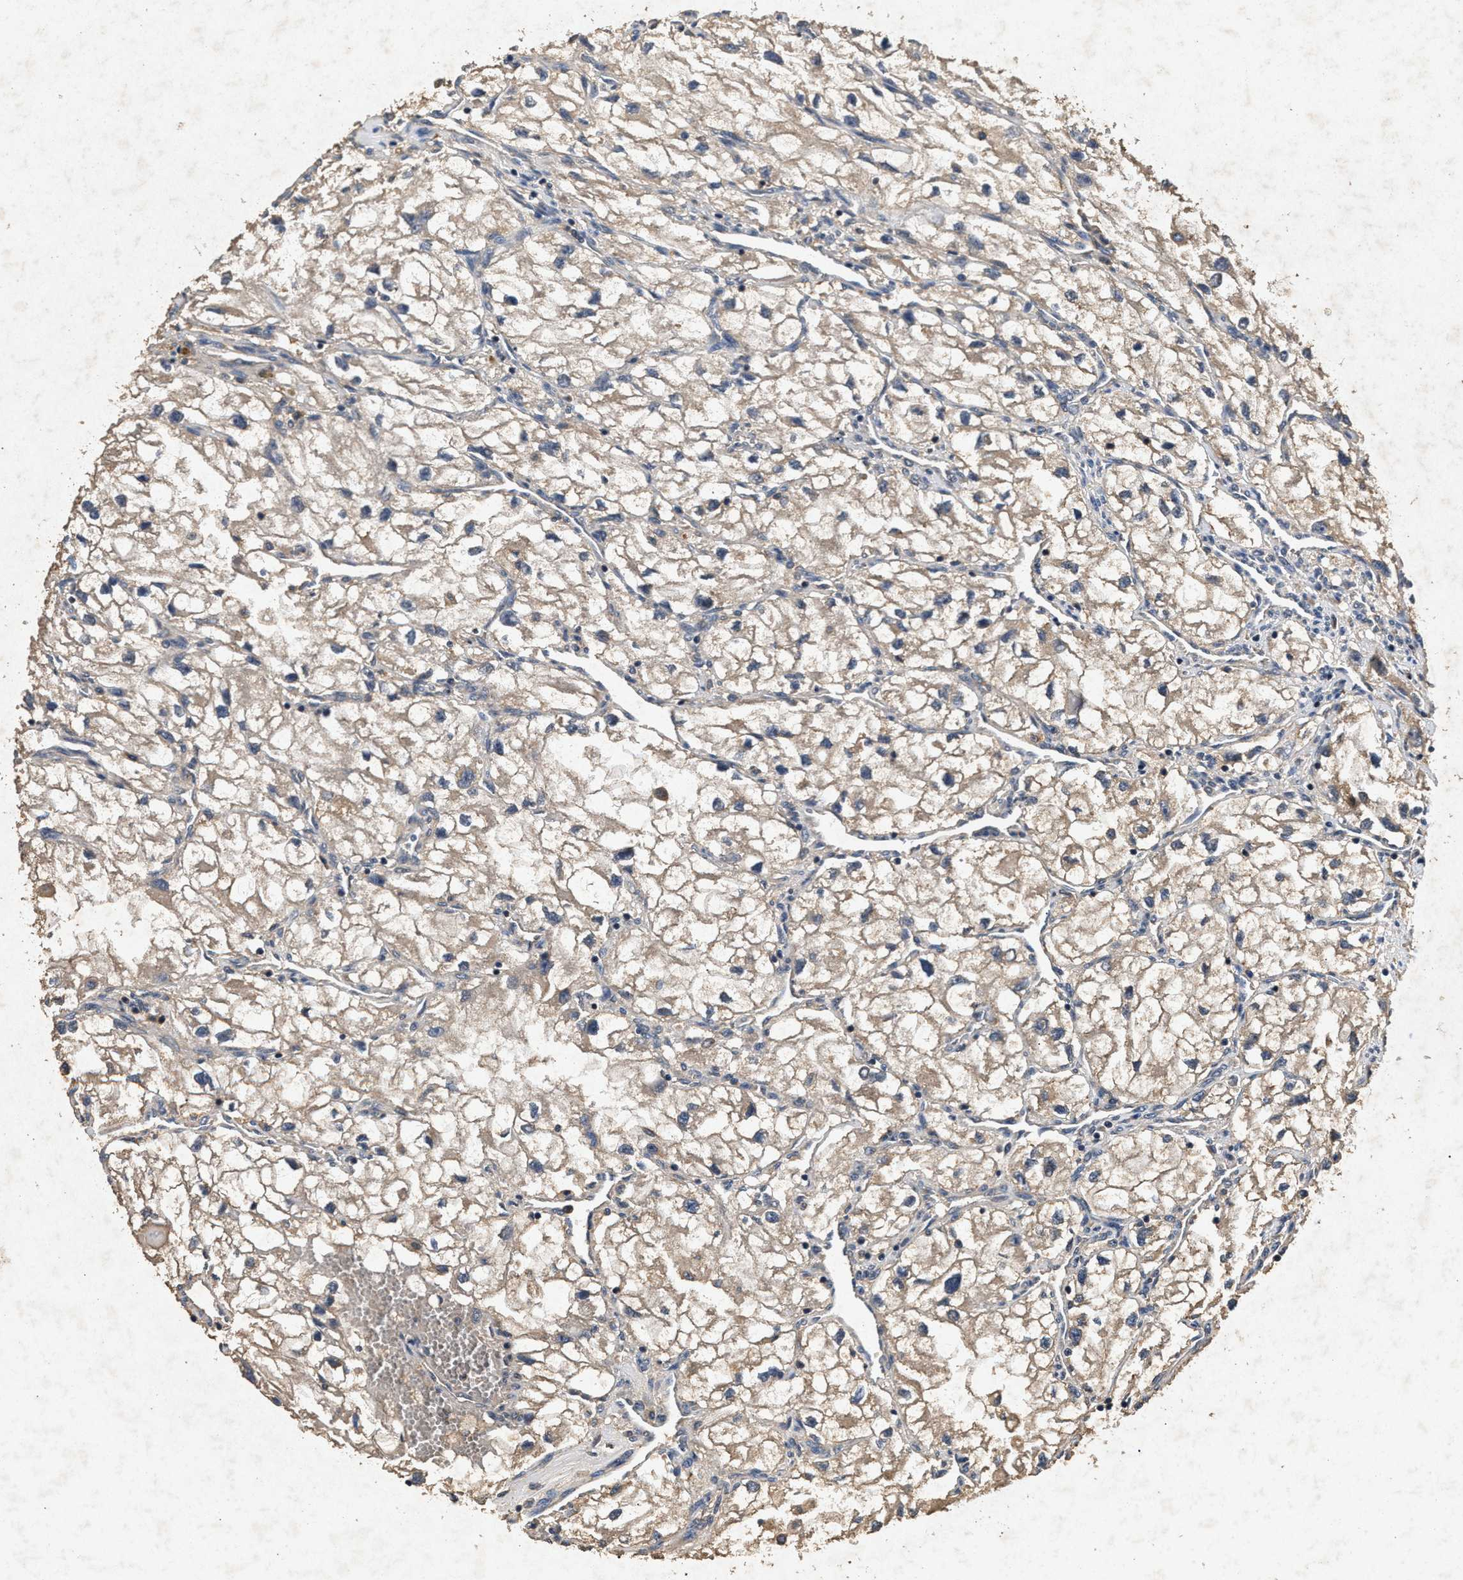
{"staining": {"intensity": "weak", "quantity": ">75%", "location": "cytoplasmic/membranous"}, "tissue": "renal cancer", "cell_type": "Tumor cells", "image_type": "cancer", "snomed": [{"axis": "morphology", "description": "Adenocarcinoma, NOS"}, {"axis": "topography", "description": "Kidney"}], "caption": "This image demonstrates IHC staining of renal cancer, with low weak cytoplasmic/membranous staining in approximately >75% of tumor cells.", "gene": "PPP1CC", "patient": {"sex": "female", "age": 70}}